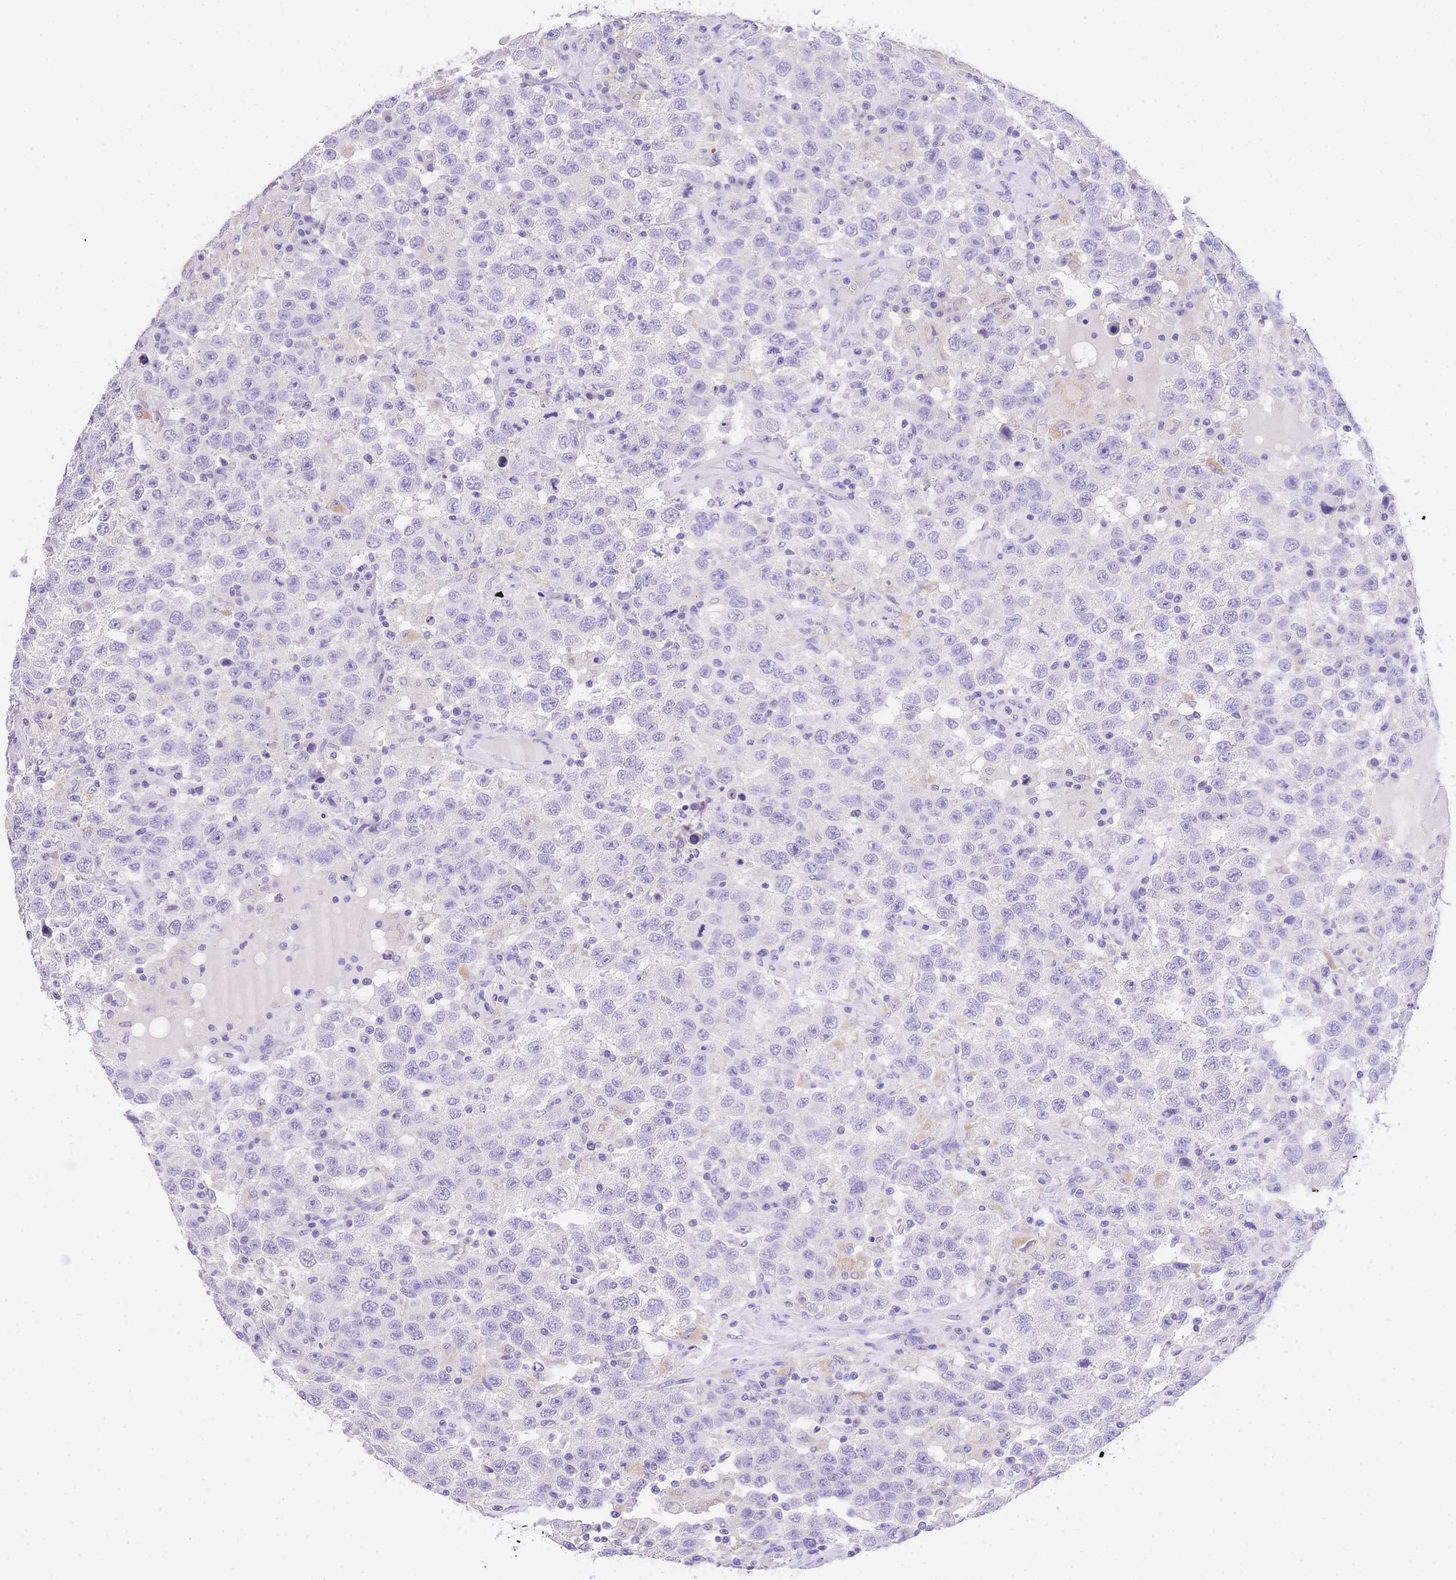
{"staining": {"intensity": "negative", "quantity": "none", "location": "none"}, "tissue": "testis cancer", "cell_type": "Tumor cells", "image_type": "cancer", "snomed": [{"axis": "morphology", "description": "Seminoma, NOS"}, {"axis": "topography", "description": "Testis"}], "caption": "Testis cancer (seminoma) stained for a protein using immunohistochemistry (IHC) demonstrates no expression tumor cells.", "gene": "EPN2", "patient": {"sex": "male", "age": 41}}